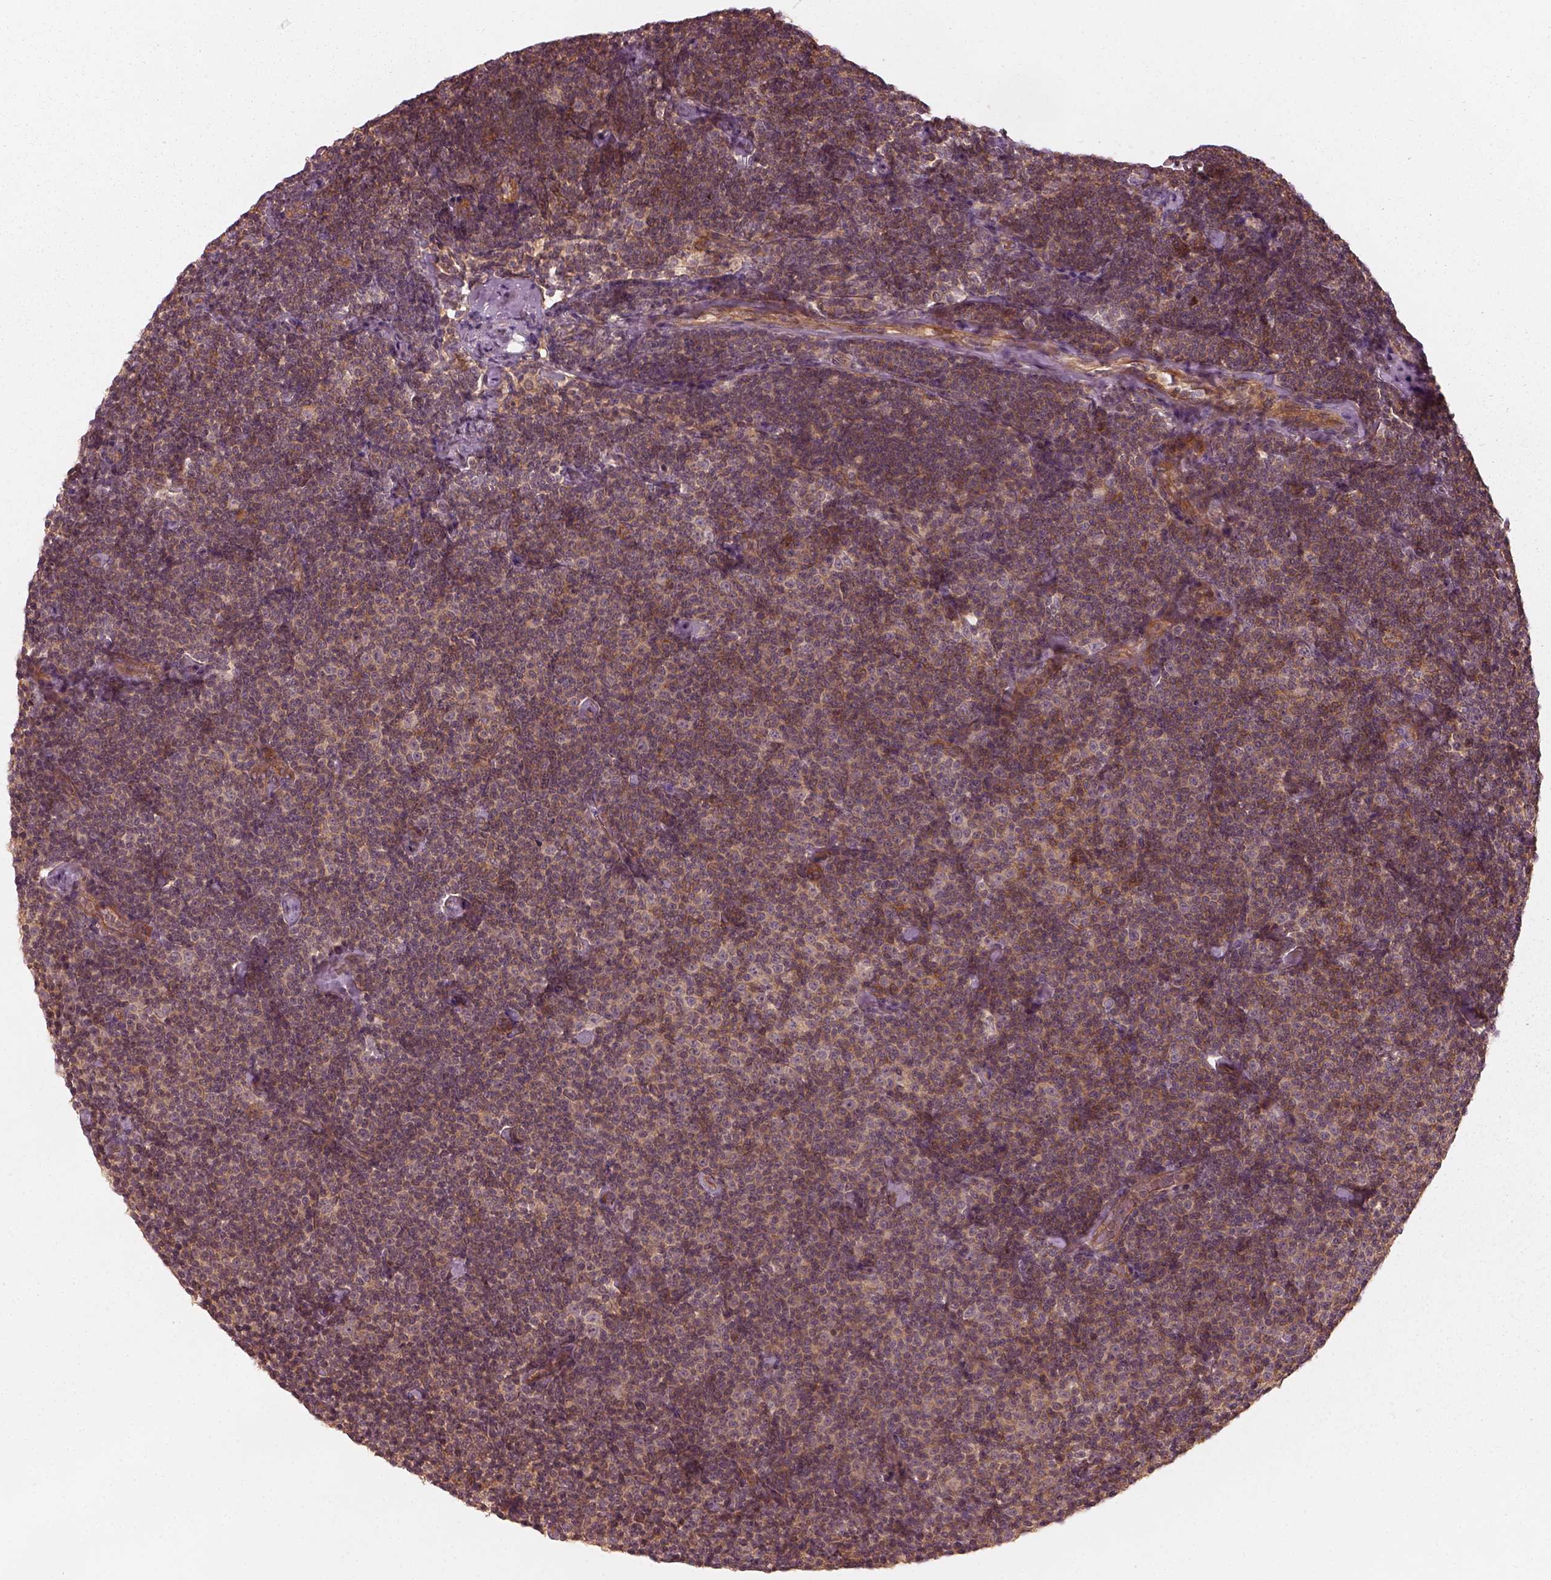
{"staining": {"intensity": "moderate", "quantity": ">75%", "location": "cytoplasmic/membranous"}, "tissue": "lymphoma", "cell_type": "Tumor cells", "image_type": "cancer", "snomed": [{"axis": "morphology", "description": "Malignant lymphoma, non-Hodgkin's type, Low grade"}, {"axis": "topography", "description": "Lymph node"}], "caption": "High-power microscopy captured an IHC micrograph of malignant lymphoma, non-Hodgkin's type (low-grade), revealing moderate cytoplasmic/membranous positivity in approximately >75% of tumor cells.", "gene": "FAM107B", "patient": {"sex": "male", "age": 81}}